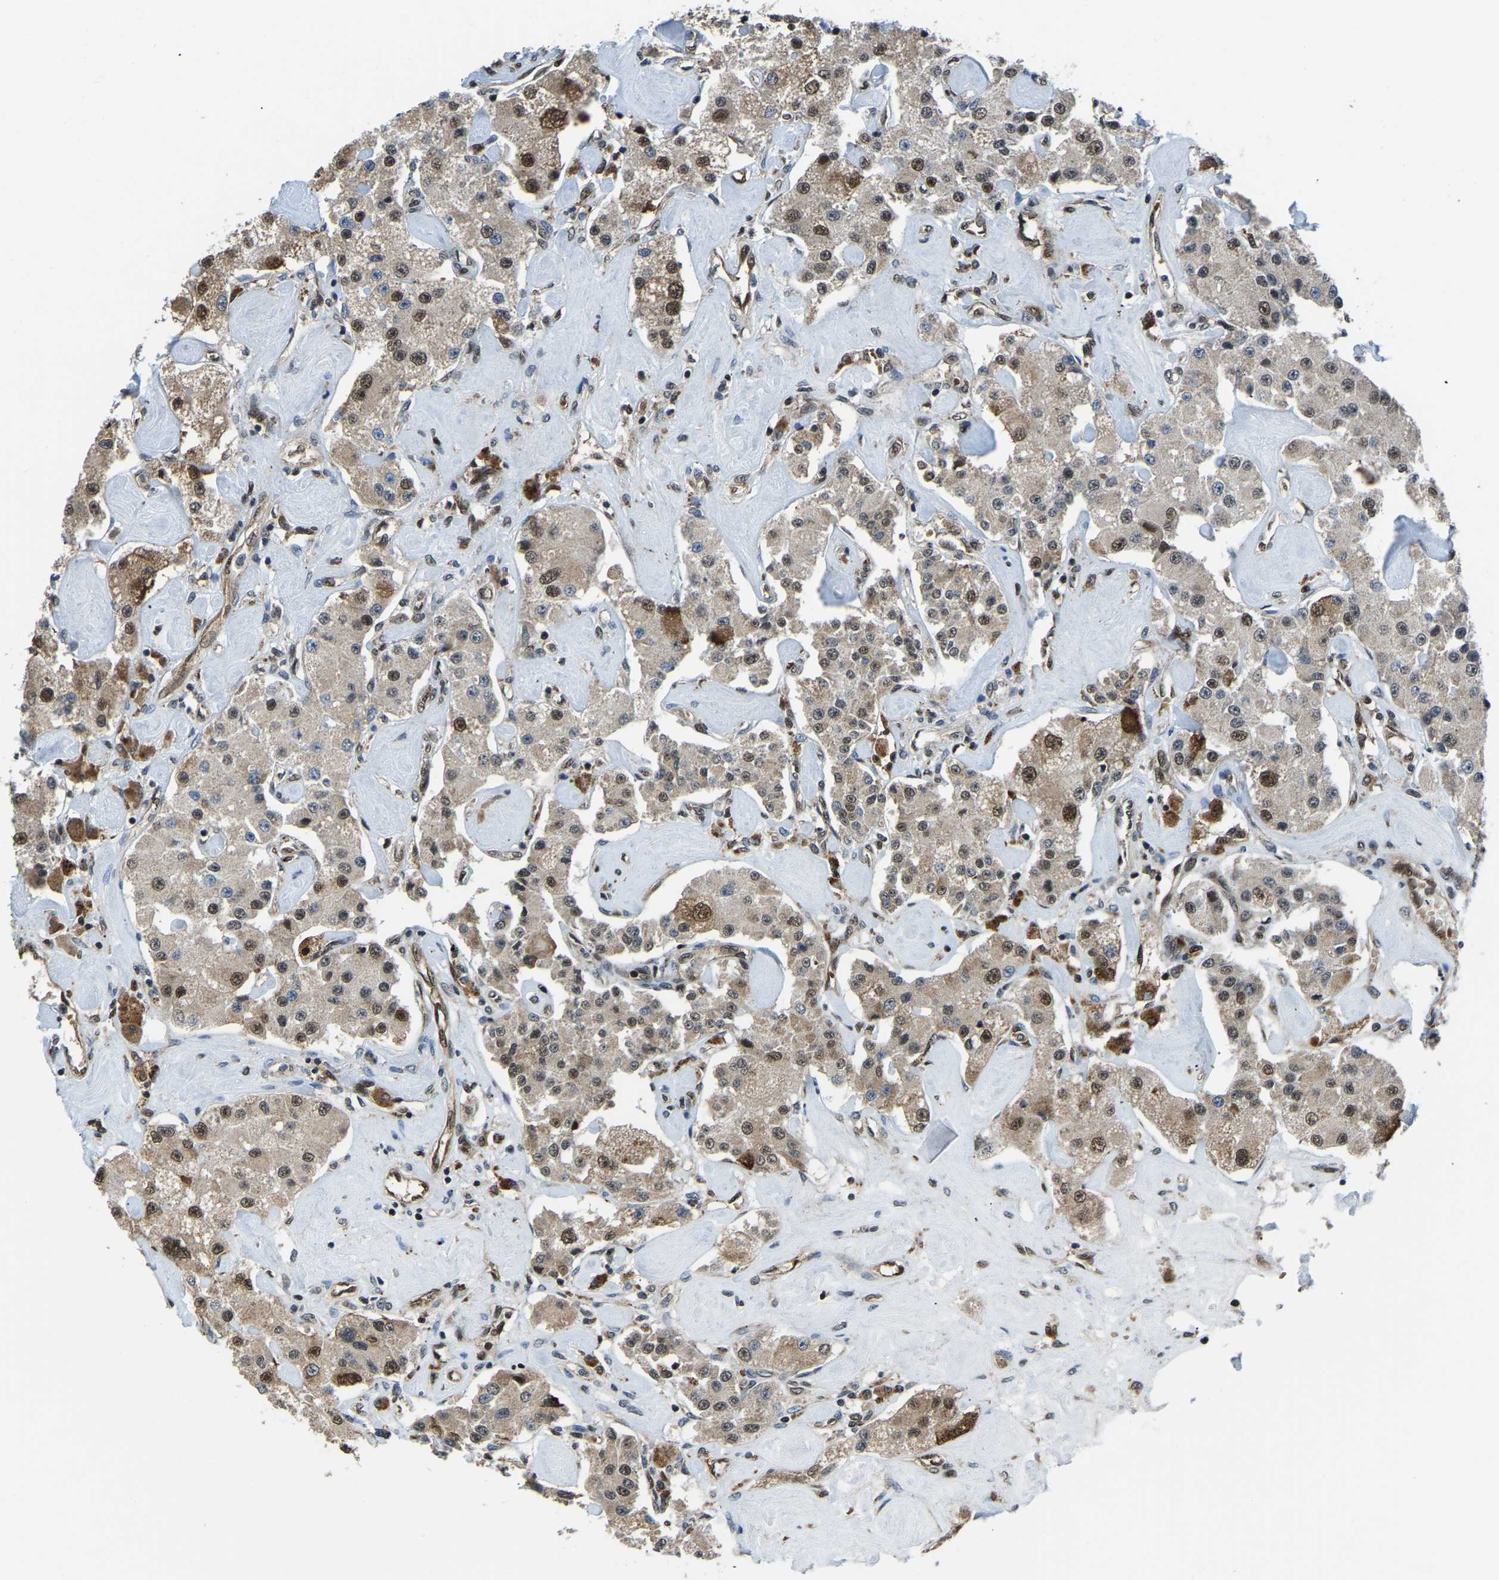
{"staining": {"intensity": "moderate", "quantity": ">75%", "location": "cytoplasmic/membranous,nuclear"}, "tissue": "carcinoid", "cell_type": "Tumor cells", "image_type": "cancer", "snomed": [{"axis": "morphology", "description": "Carcinoid, malignant, NOS"}, {"axis": "topography", "description": "Pancreas"}], "caption": "A brown stain labels moderate cytoplasmic/membranous and nuclear positivity of a protein in carcinoid (malignant) tumor cells.", "gene": "DFFA", "patient": {"sex": "male", "age": 41}}